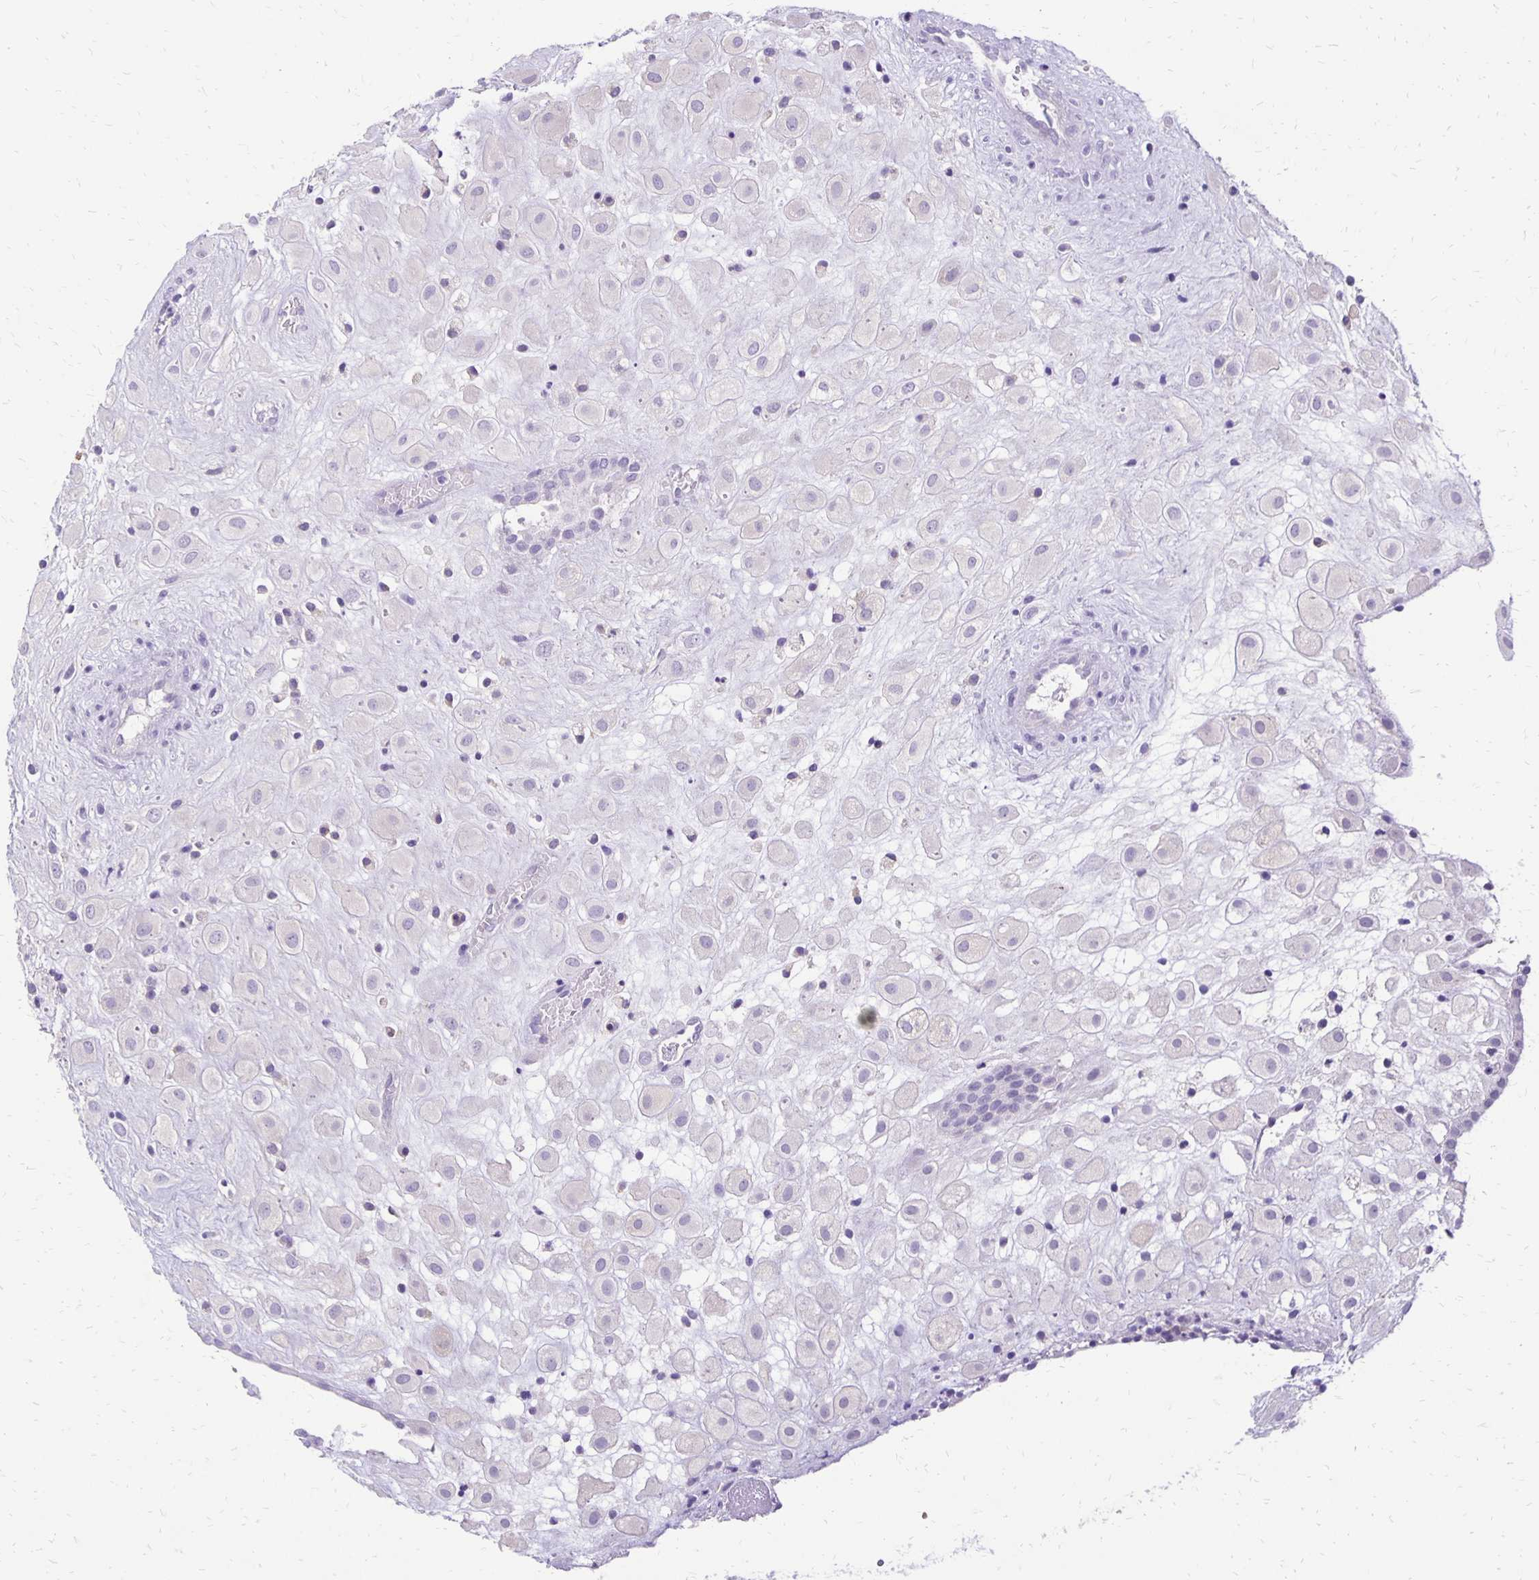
{"staining": {"intensity": "negative", "quantity": "none", "location": "none"}, "tissue": "placenta", "cell_type": "Decidual cells", "image_type": "normal", "snomed": [{"axis": "morphology", "description": "Normal tissue, NOS"}, {"axis": "topography", "description": "Placenta"}], "caption": "Immunohistochemistry micrograph of benign placenta: placenta stained with DAB (3,3'-diaminobenzidine) shows no significant protein expression in decidual cells.", "gene": "ANKRD45", "patient": {"sex": "female", "age": 24}}